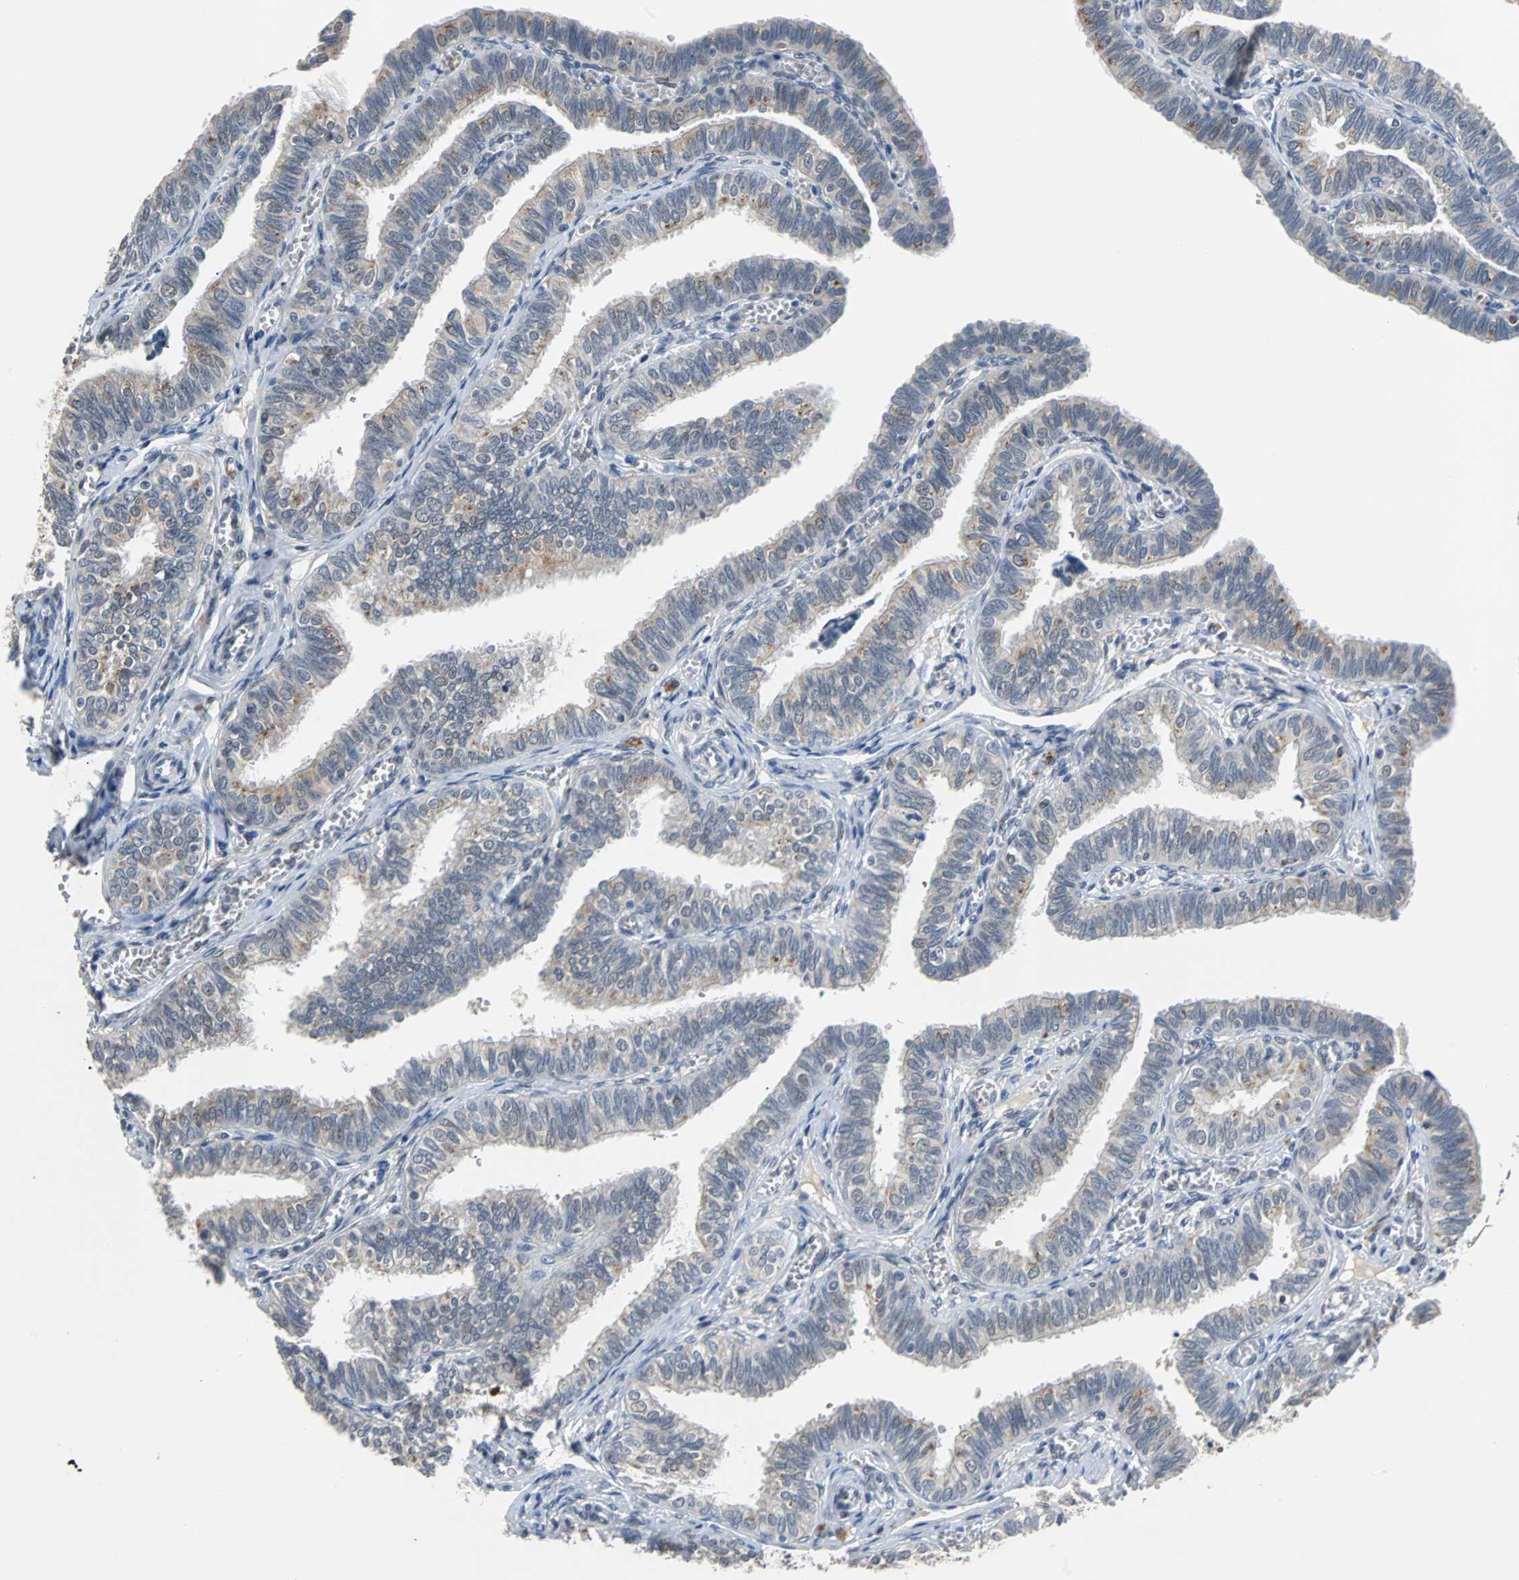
{"staining": {"intensity": "moderate", "quantity": "<25%", "location": "cytoplasmic/membranous"}, "tissue": "fallopian tube", "cell_type": "Glandular cells", "image_type": "normal", "snomed": [{"axis": "morphology", "description": "Normal tissue, NOS"}, {"axis": "topography", "description": "Fallopian tube"}], "caption": "High-magnification brightfield microscopy of normal fallopian tube stained with DAB (brown) and counterstained with hematoxylin (blue). glandular cells exhibit moderate cytoplasmic/membranous positivity is present in about<25% of cells. (Brightfield microscopy of DAB IHC at high magnification).", "gene": "HLX", "patient": {"sex": "female", "age": 46}}